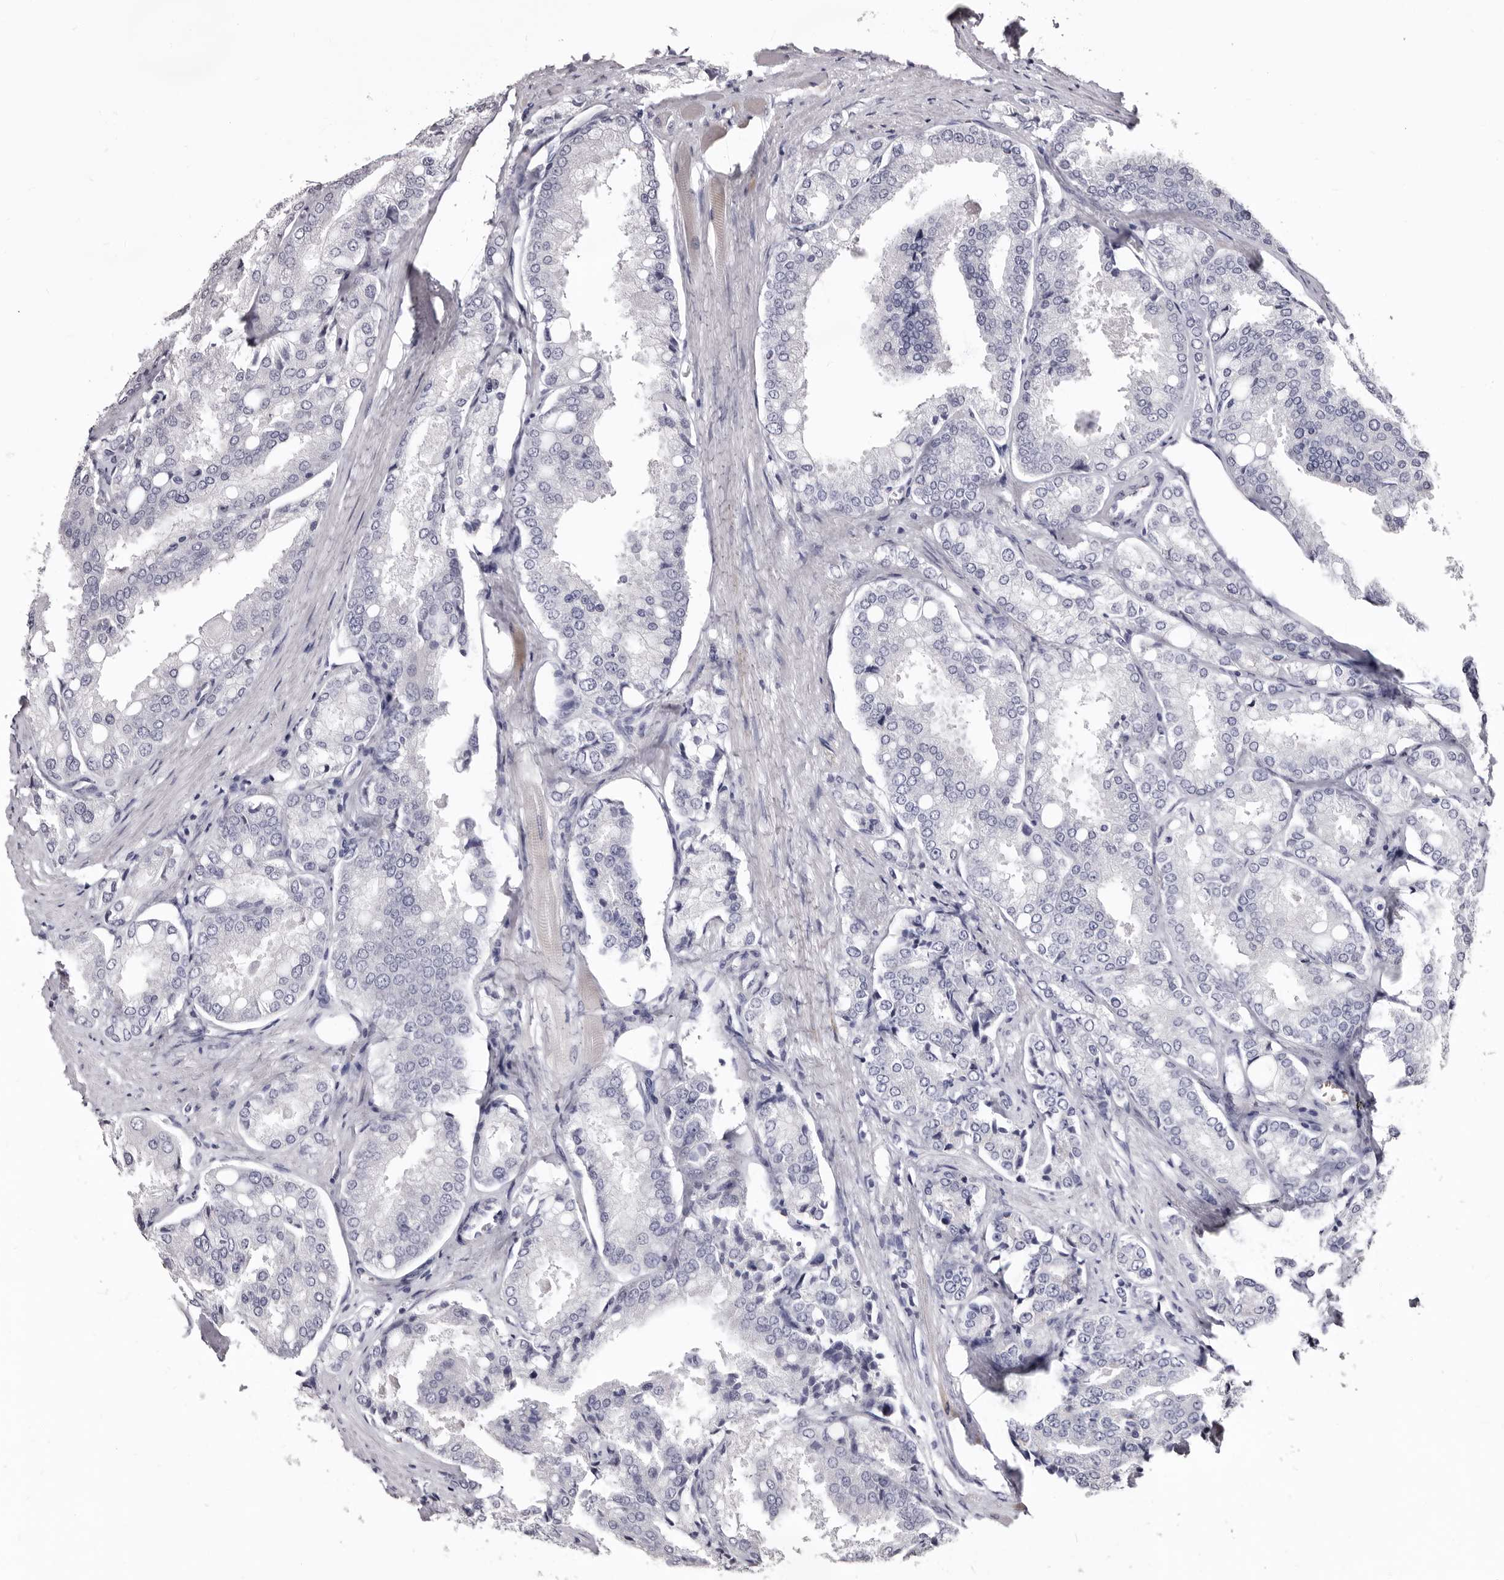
{"staining": {"intensity": "negative", "quantity": "none", "location": "none"}, "tissue": "prostate cancer", "cell_type": "Tumor cells", "image_type": "cancer", "snomed": [{"axis": "morphology", "description": "Adenocarcinoma, High grade"}, {"axis": "topography", "description": "Prostate"}], "caption": "Immunohistochemistry (IHC) photomicrograph of neoplastic tissue: human prostate cancer stained with DAB shows no significant protein expression in tumor cells.", "gene": "BPGM", "patient": {"sex": "male", "age": 50}}